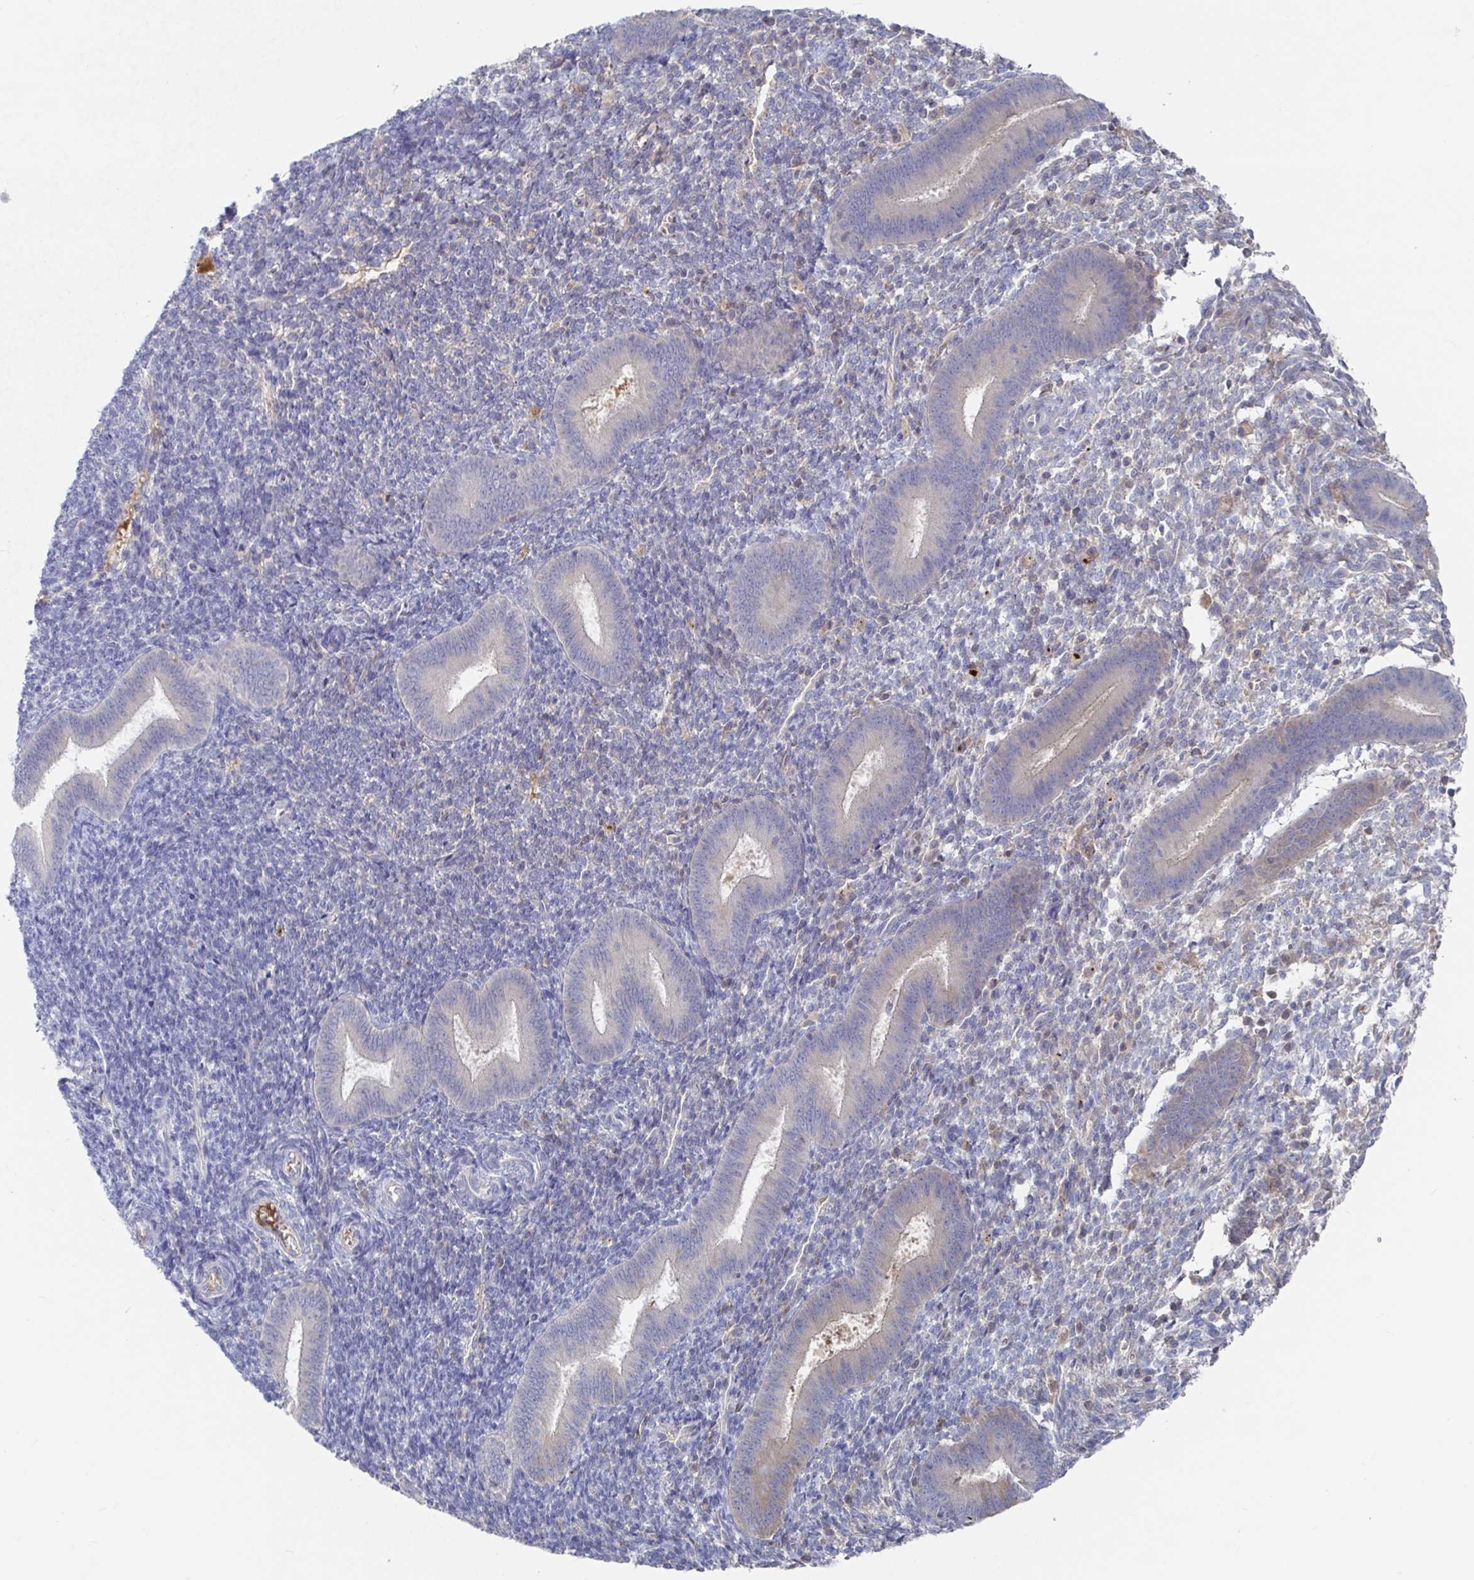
{"staining": {"intensity": "negative", "quantity": "none", "location": "none"}, "tissue": "endometrium", "cell_type": "Cells in endometrial stroma", "image_type": "normal", "snomed": [{"axis": "morphology", "description": "Normal tissue, NOS"}, {"axis": "topography", "description": "Endometrium"}], "caption": "A photomicrograph of human endometrium is negative for staining in cells in endometrial stroma. (DAB immunohistochemistry with hematoxylin counter stain).", "gene": "GPR148", "patient": {"sex": "female", "age": 25}}